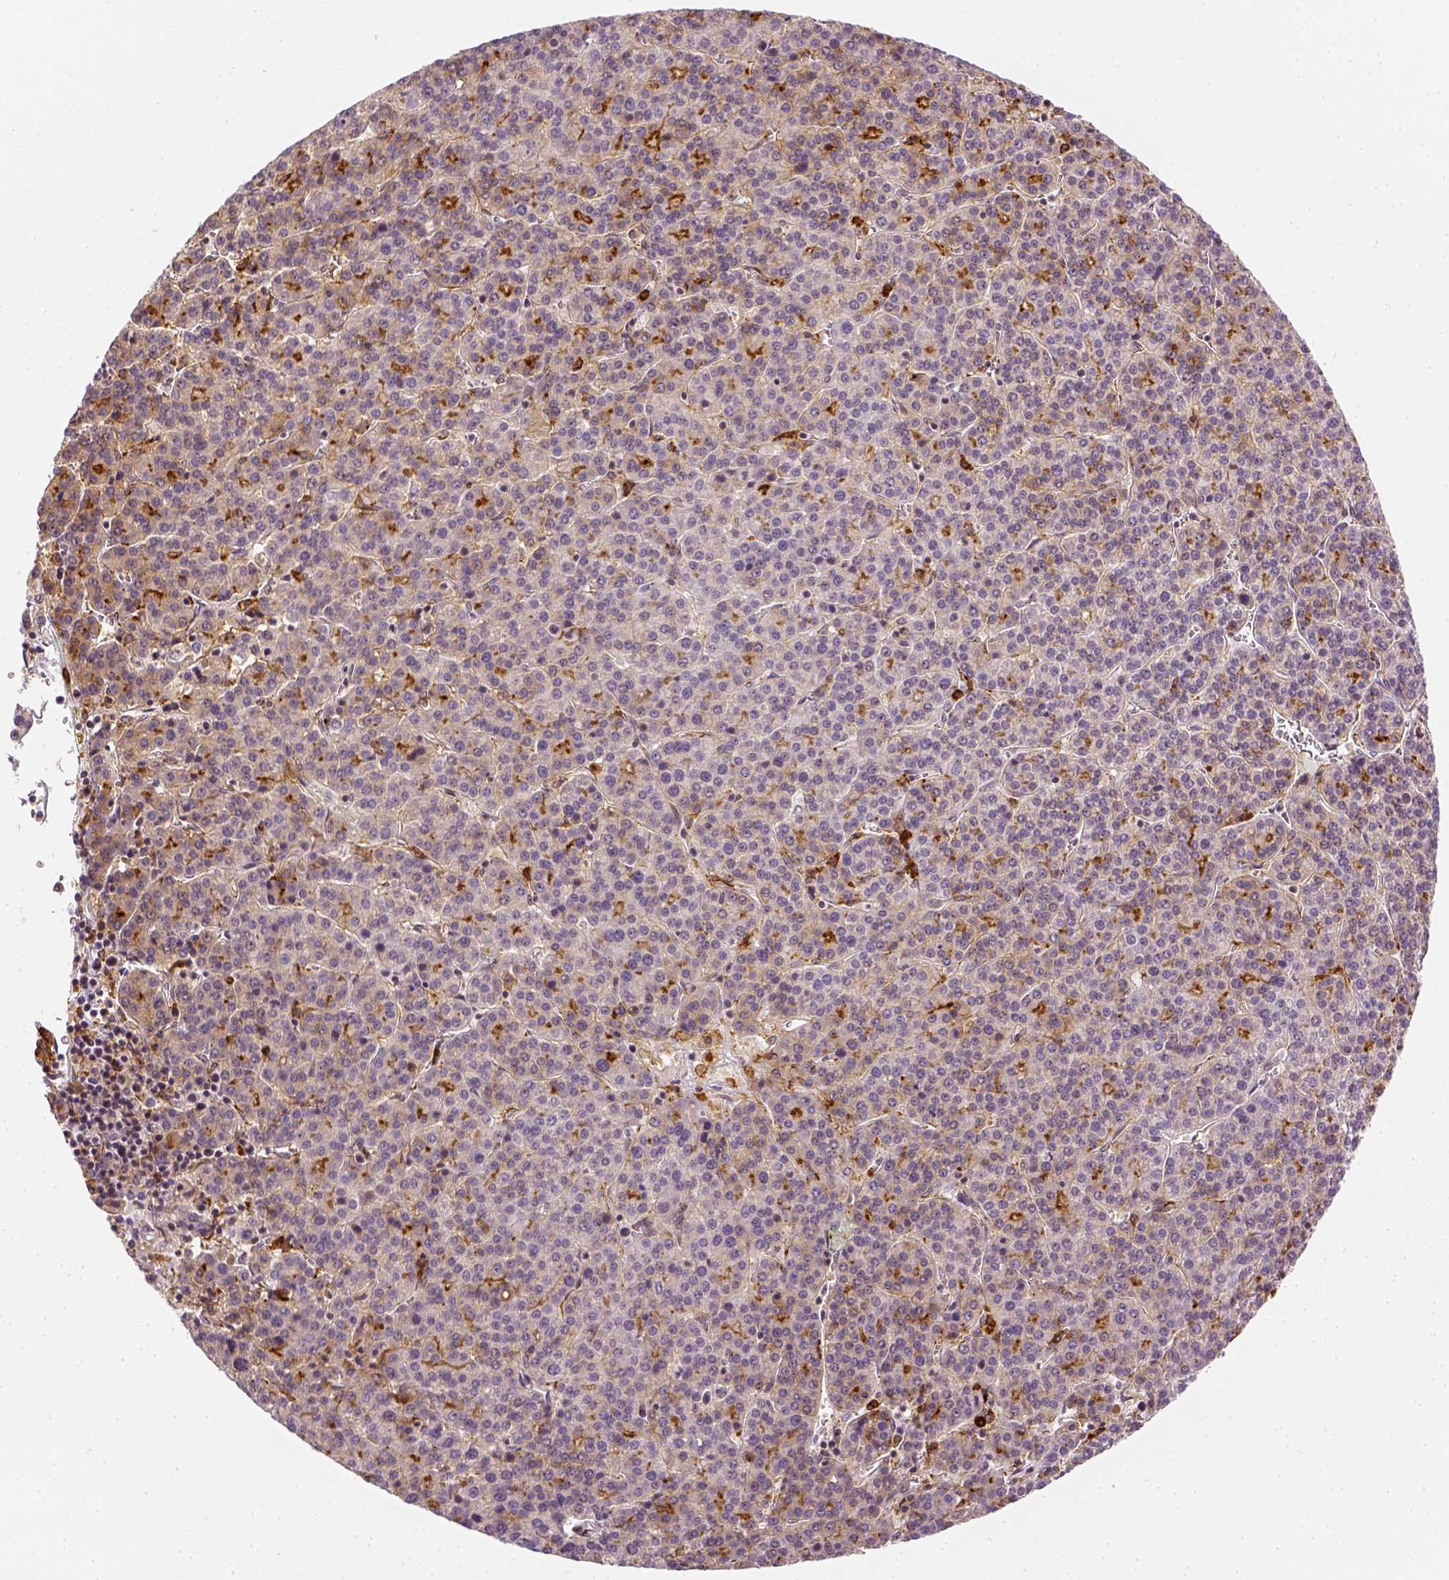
{"staining": {"intensity": "negative", "quantity": "none", "location": "none"}, "tissue": "liver cancer", "cell_type": "Tumor cells", "image_type": "cancer", "snomed": [{"axis": "morphology", "description": "Carcinoma, Hepatocellular, NOS"}, {"axis": "topography", "description": "Liver"}], "caption": "Liver cancer (hepatocellular carcinoma) stained for a protein using IHC reveals no positivity tumor cells.", "gene": "CD14", "patient": {"sex": "female", "age": 58}}